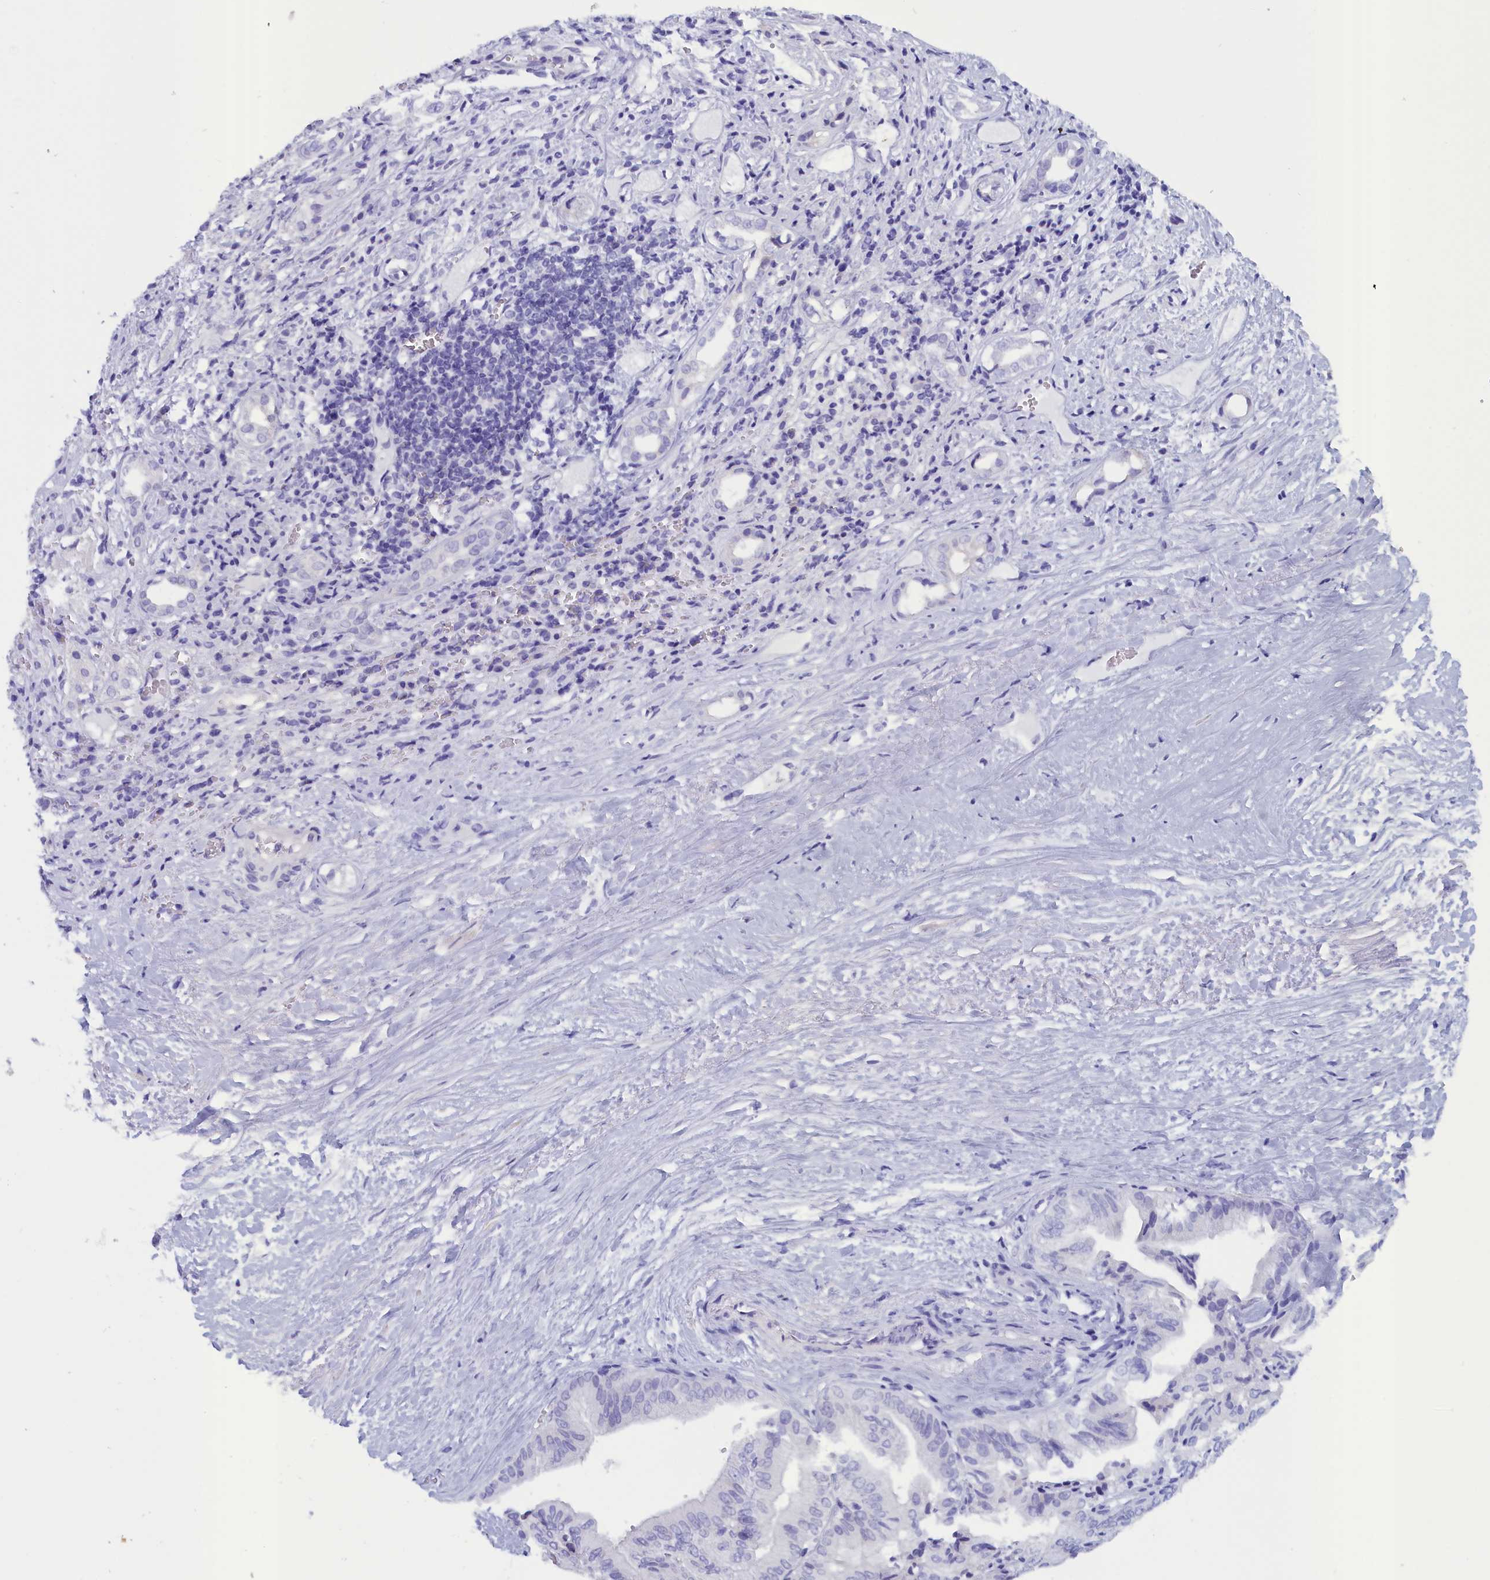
{"staining": {"intensity": "negative", "quantity": "none", "location": "none"}, "tissue": "liver cancer", "cell_type": "Tumor cells", "image_type": "cancer", "snomed": [{"axis": "morphology", "description": "Cholangiocarcinoma"}, {"axis": "topography", "description": "Liver"}], "caption": "This is a histopathology image of immunohistochemistry staining of liver cholangiocarcinoma, which shows no staining in tumor cells. The staining is performed using DAB brown chromogen with nuclei counter-stained in using hematoxylin.", "gene": "ANKRD2", "patient": {"sex": "female", "age": 75}}